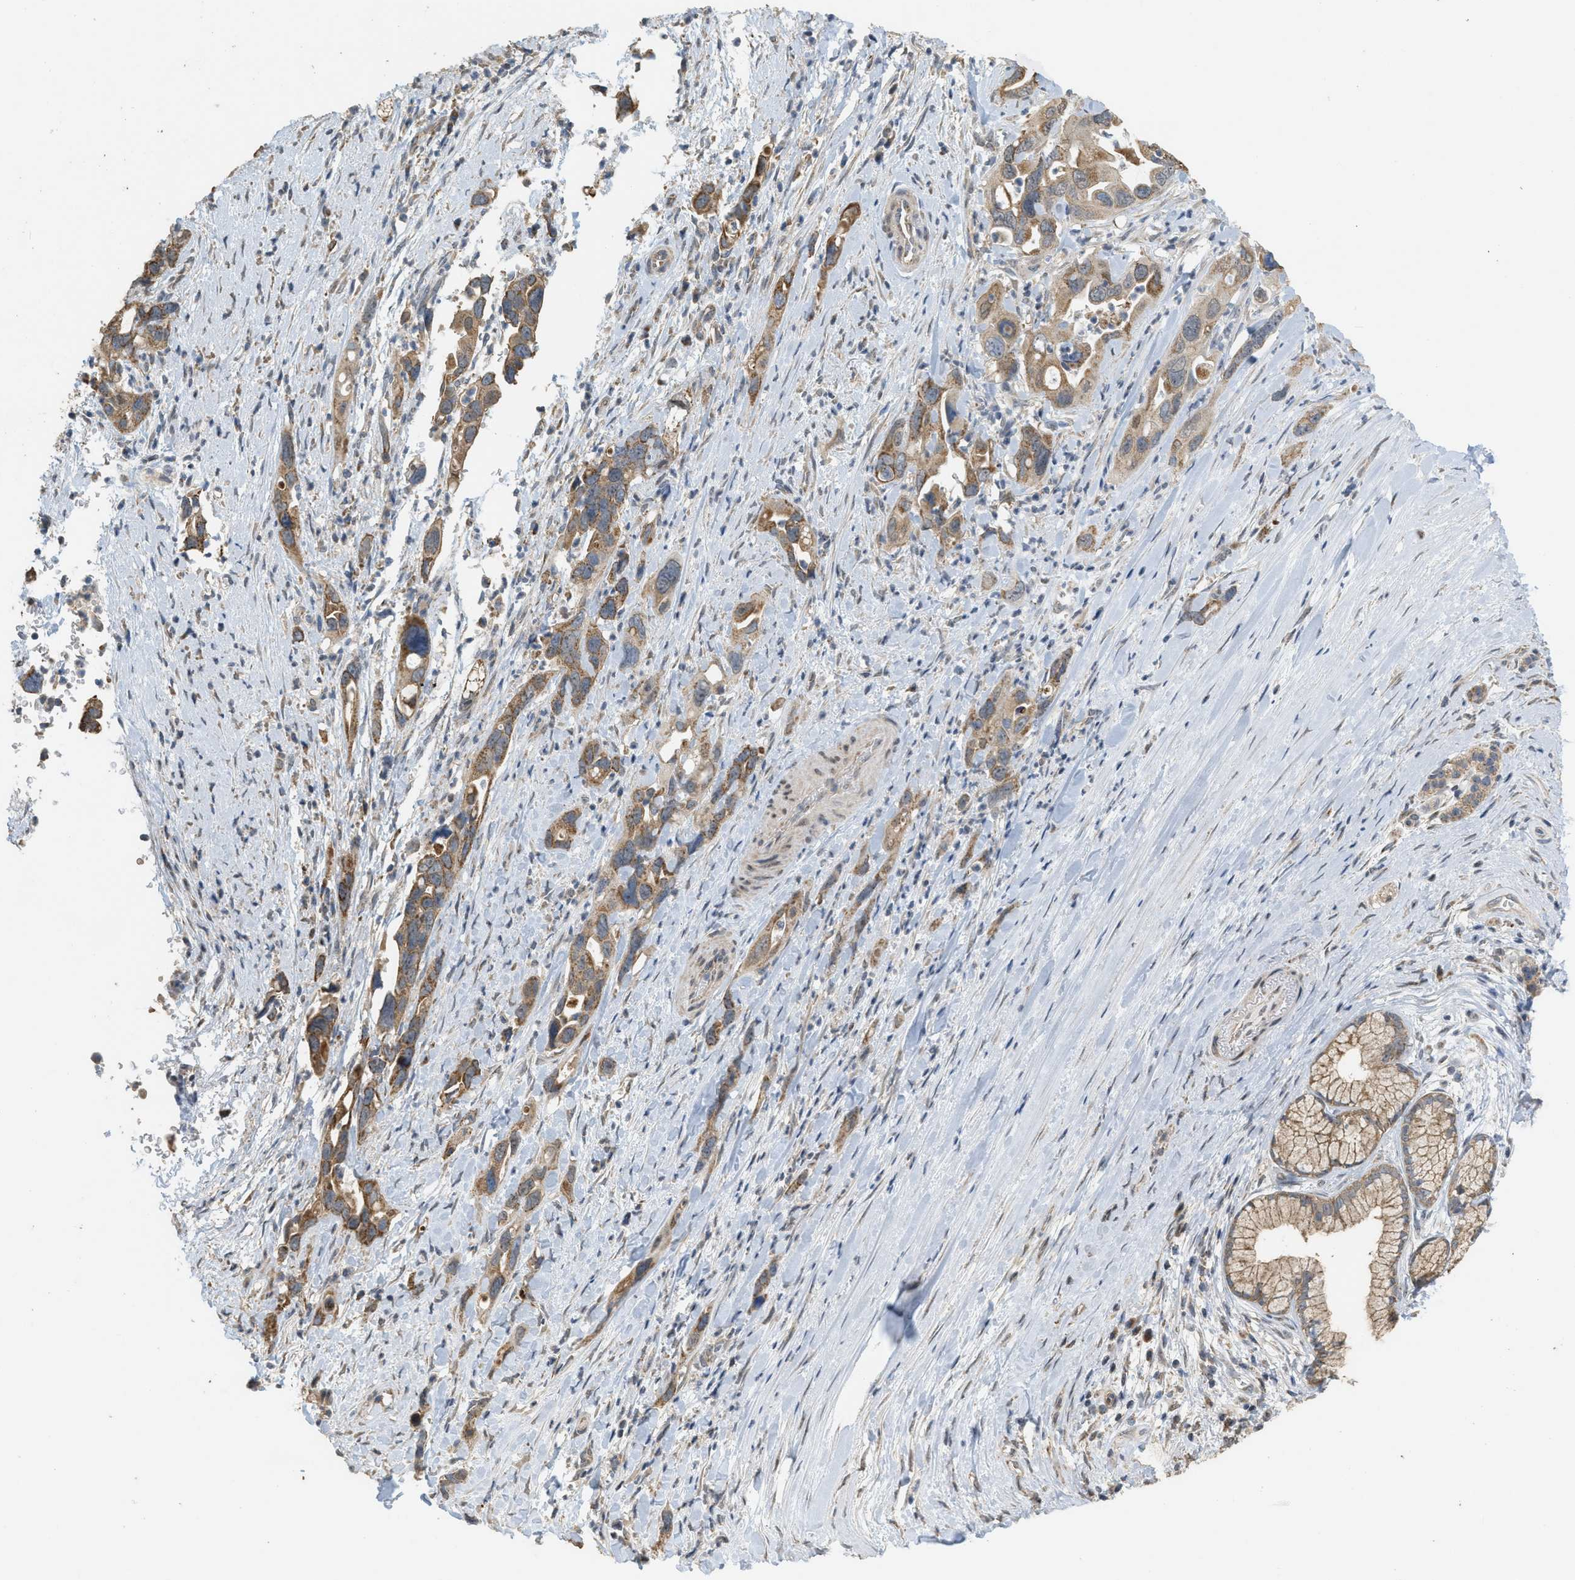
{"staining": {"intensity": "moderate", "quantity": ">75%", "location": "cytoplasmic/membranous"}, "tissue": "pancreatic cancer", "cell_type": "Tumor cells", "image_type": "cancer", "snomed": [{"axis": "morphology", "description": "Adenocarcinoma, NOS"}, {"axis": "topography", "description": "Pancreas"}], "caption": "Human pancreatic cancer (adenocarcinoma) stained with a brown dye reveals moderate cytoplasmic/membranous positive expression in approximately >75% of tumor cells.", "gene": "KCNA4", "patient": {"sex": "female", "age": 70}}